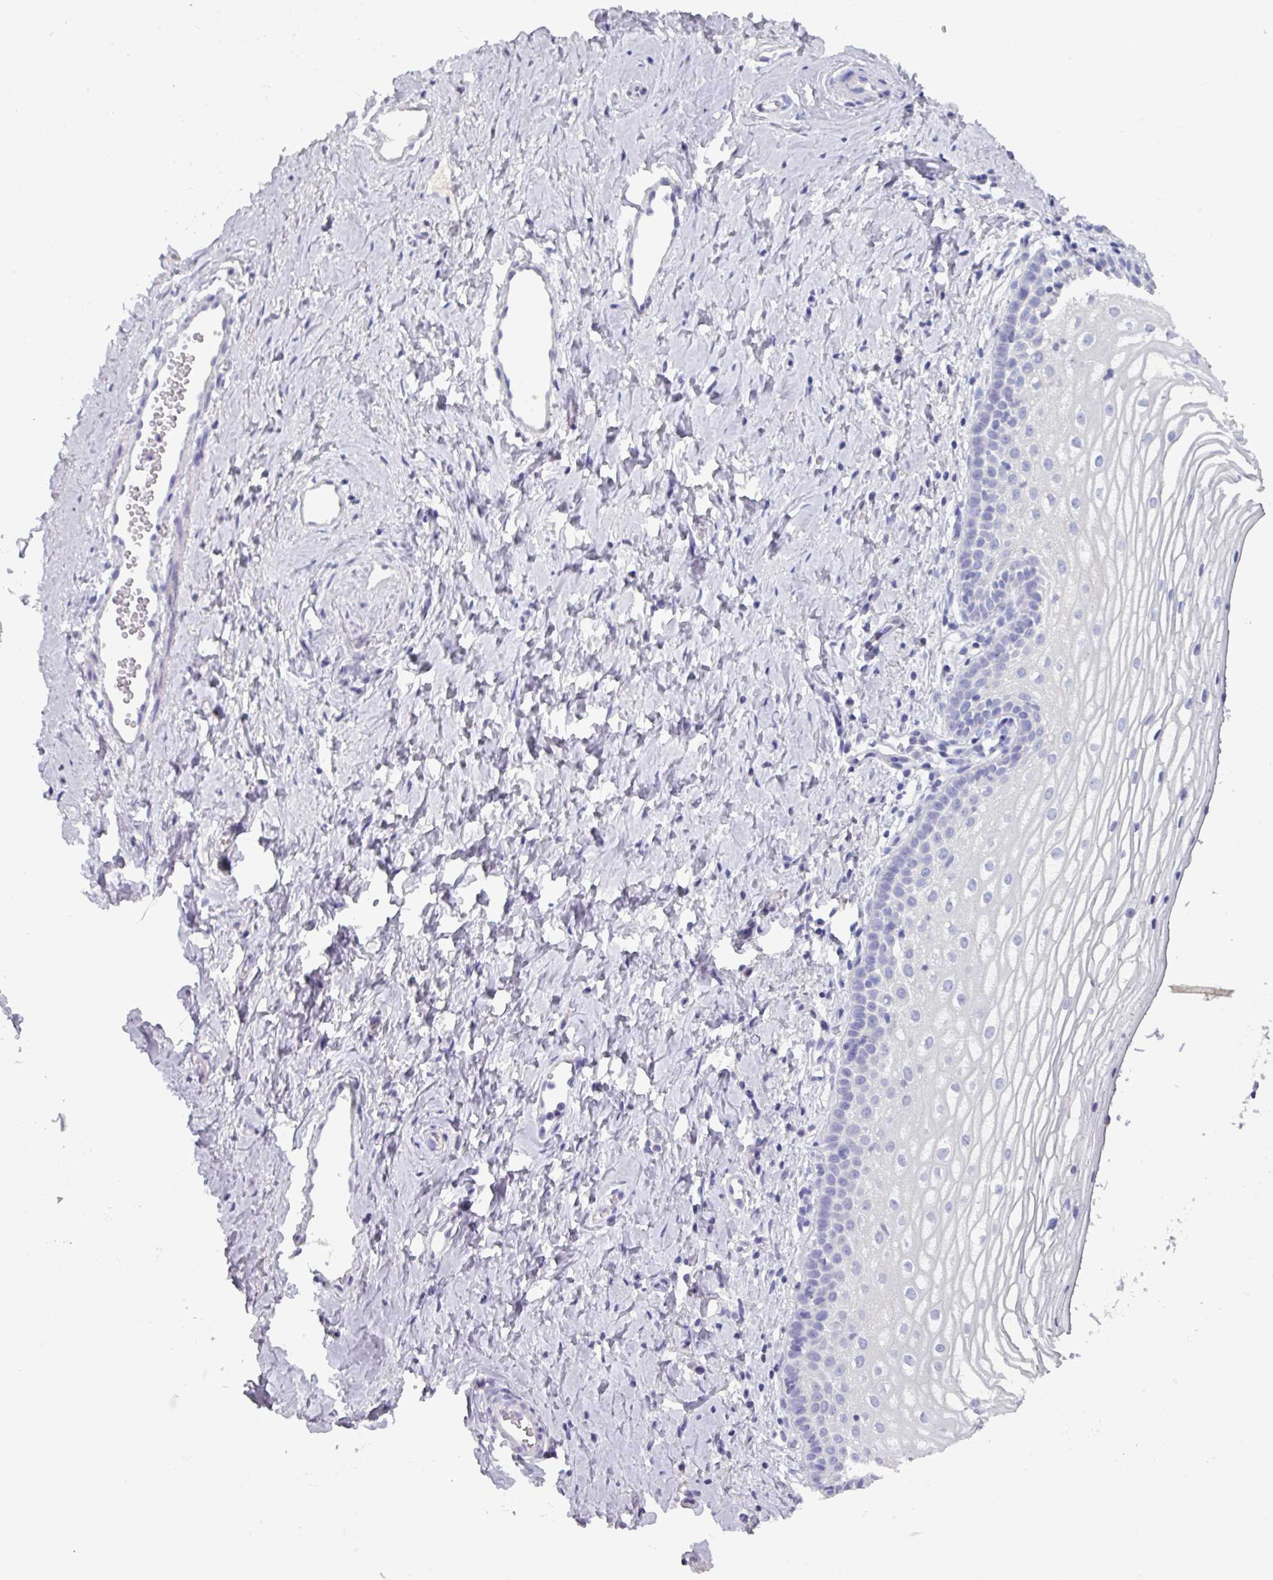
{"staining": {"intensity": "negative", "quantity": "none", "location": "none"}, "tissue": "vagina", "cell_type": "Squamous epithelial cells", "image_type": "normal", "snomed": [{"axis": "morphology", "description": "Normal tissue, NOS"}, {"axis": "topography", "description": "Vagina"}], "caption": "An immunohistochemistry image of unremarkable vagina is shown. There is no staining in squamous epithelial cells of vagina. (DAB (3,3'-diaminobenzidine) IHC visualized using brightfield microscopy, high magnification).", "gene": "OR2T10", "patient": {"sex": "female", "age": 56}}